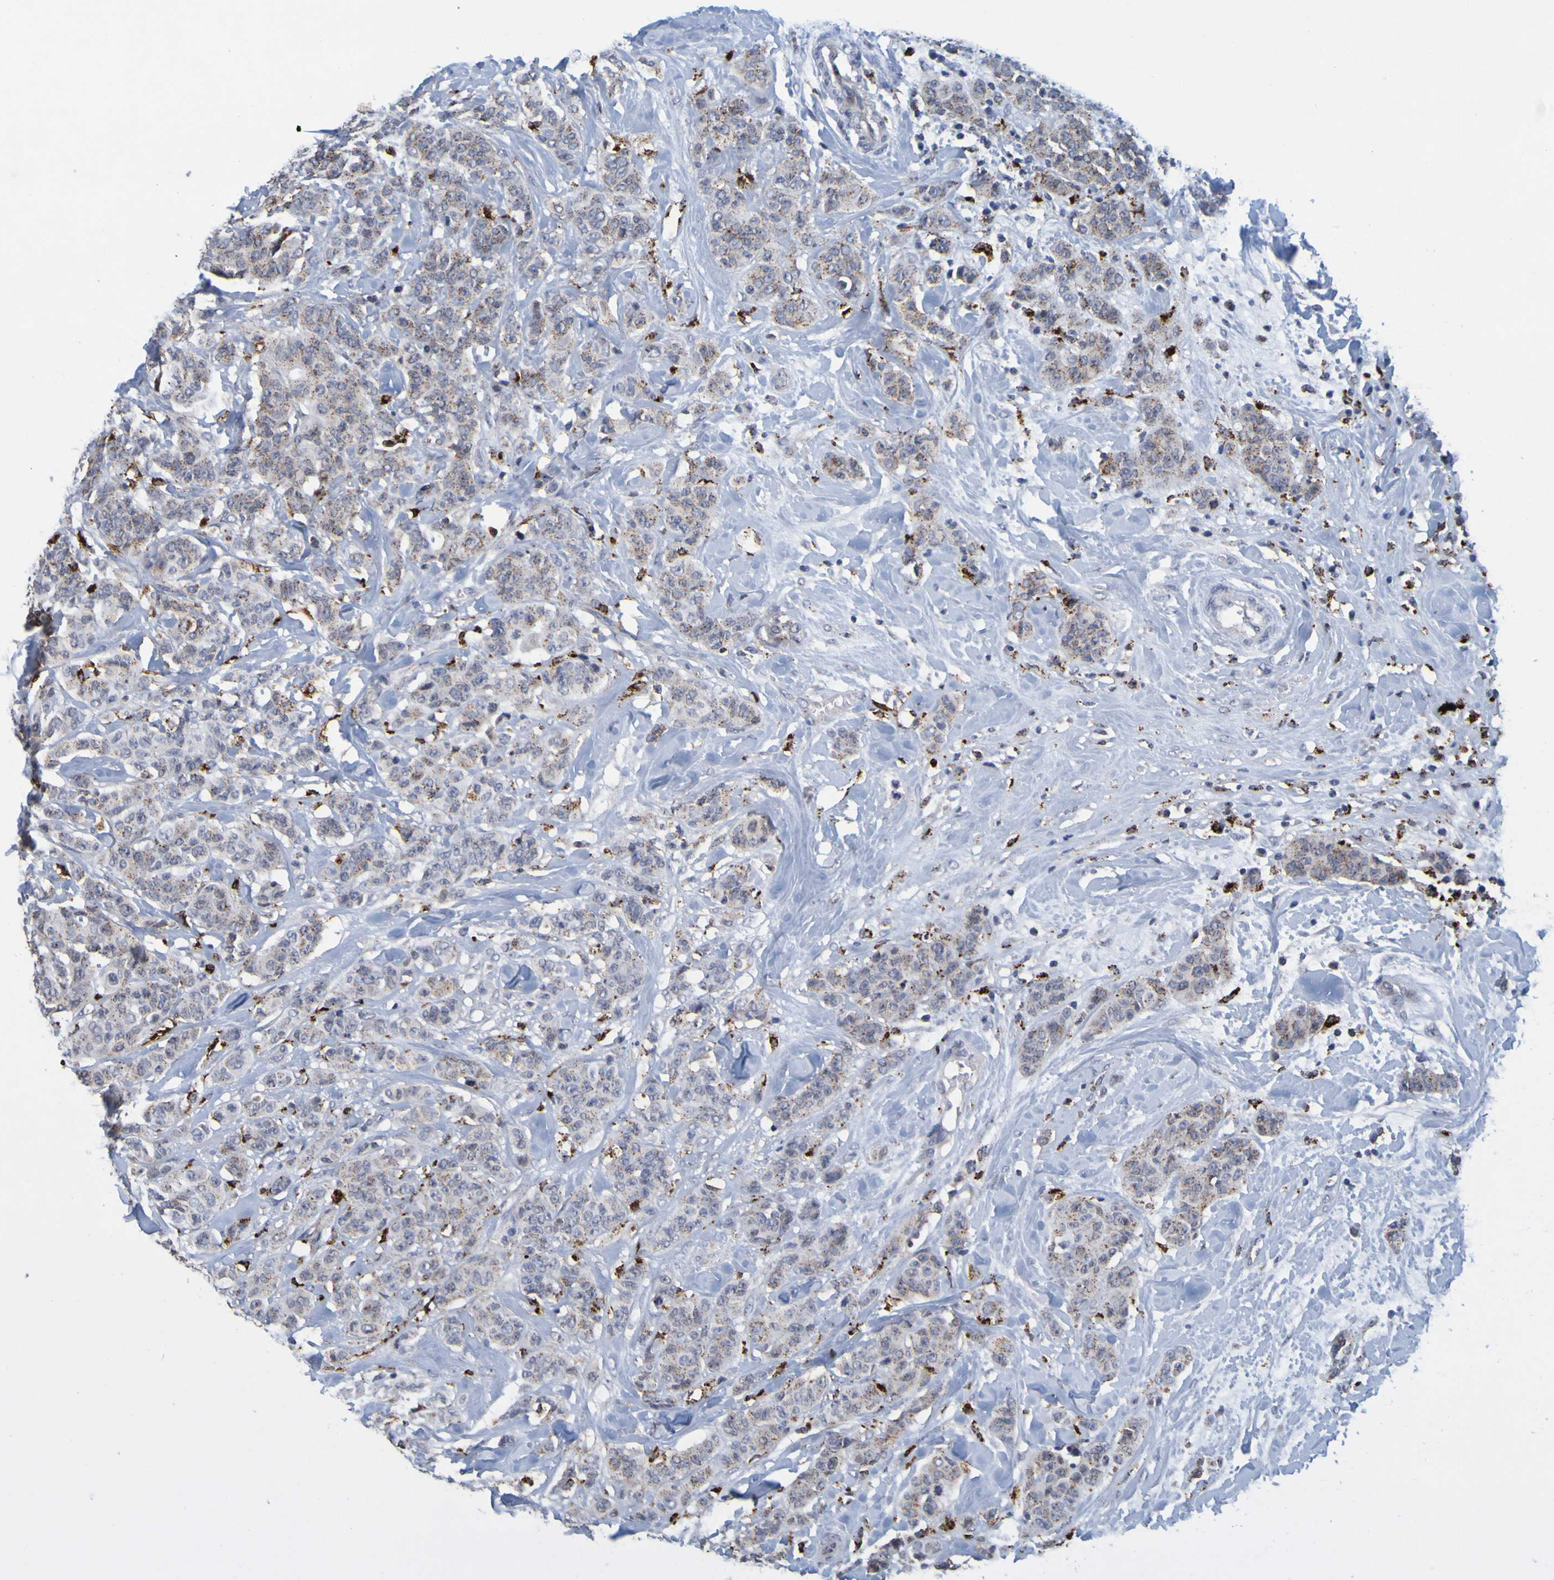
{"staining": {"intensity": "weak", "quantity": "25%-75%", "location": "cytoplasmic/membranous"}, "tissue": "breast cancer", "cell_type": "Tumor cells", "image_type": "cancer", "snomed": [{"axis": "morphology", "description": "Normal tissue, NOS"}, {"axis": "morphology", "description": "Duct carcinoma"}, {"axis": "topography", "description": "Breast"}], "caption": "Protein expression analysis of human breast cancer reveals weak cytoplasmic/membranous positivity in approximately 25%-75% of tumor cells. The staining is performed using DAB (3,3'-diaminobenzidine) brown chromogen to label protein expression. The nuclei are counter-stained blue using hematoxylin.", "gene": "TPH1", "patient": {"sex": "female", "age": 40}}